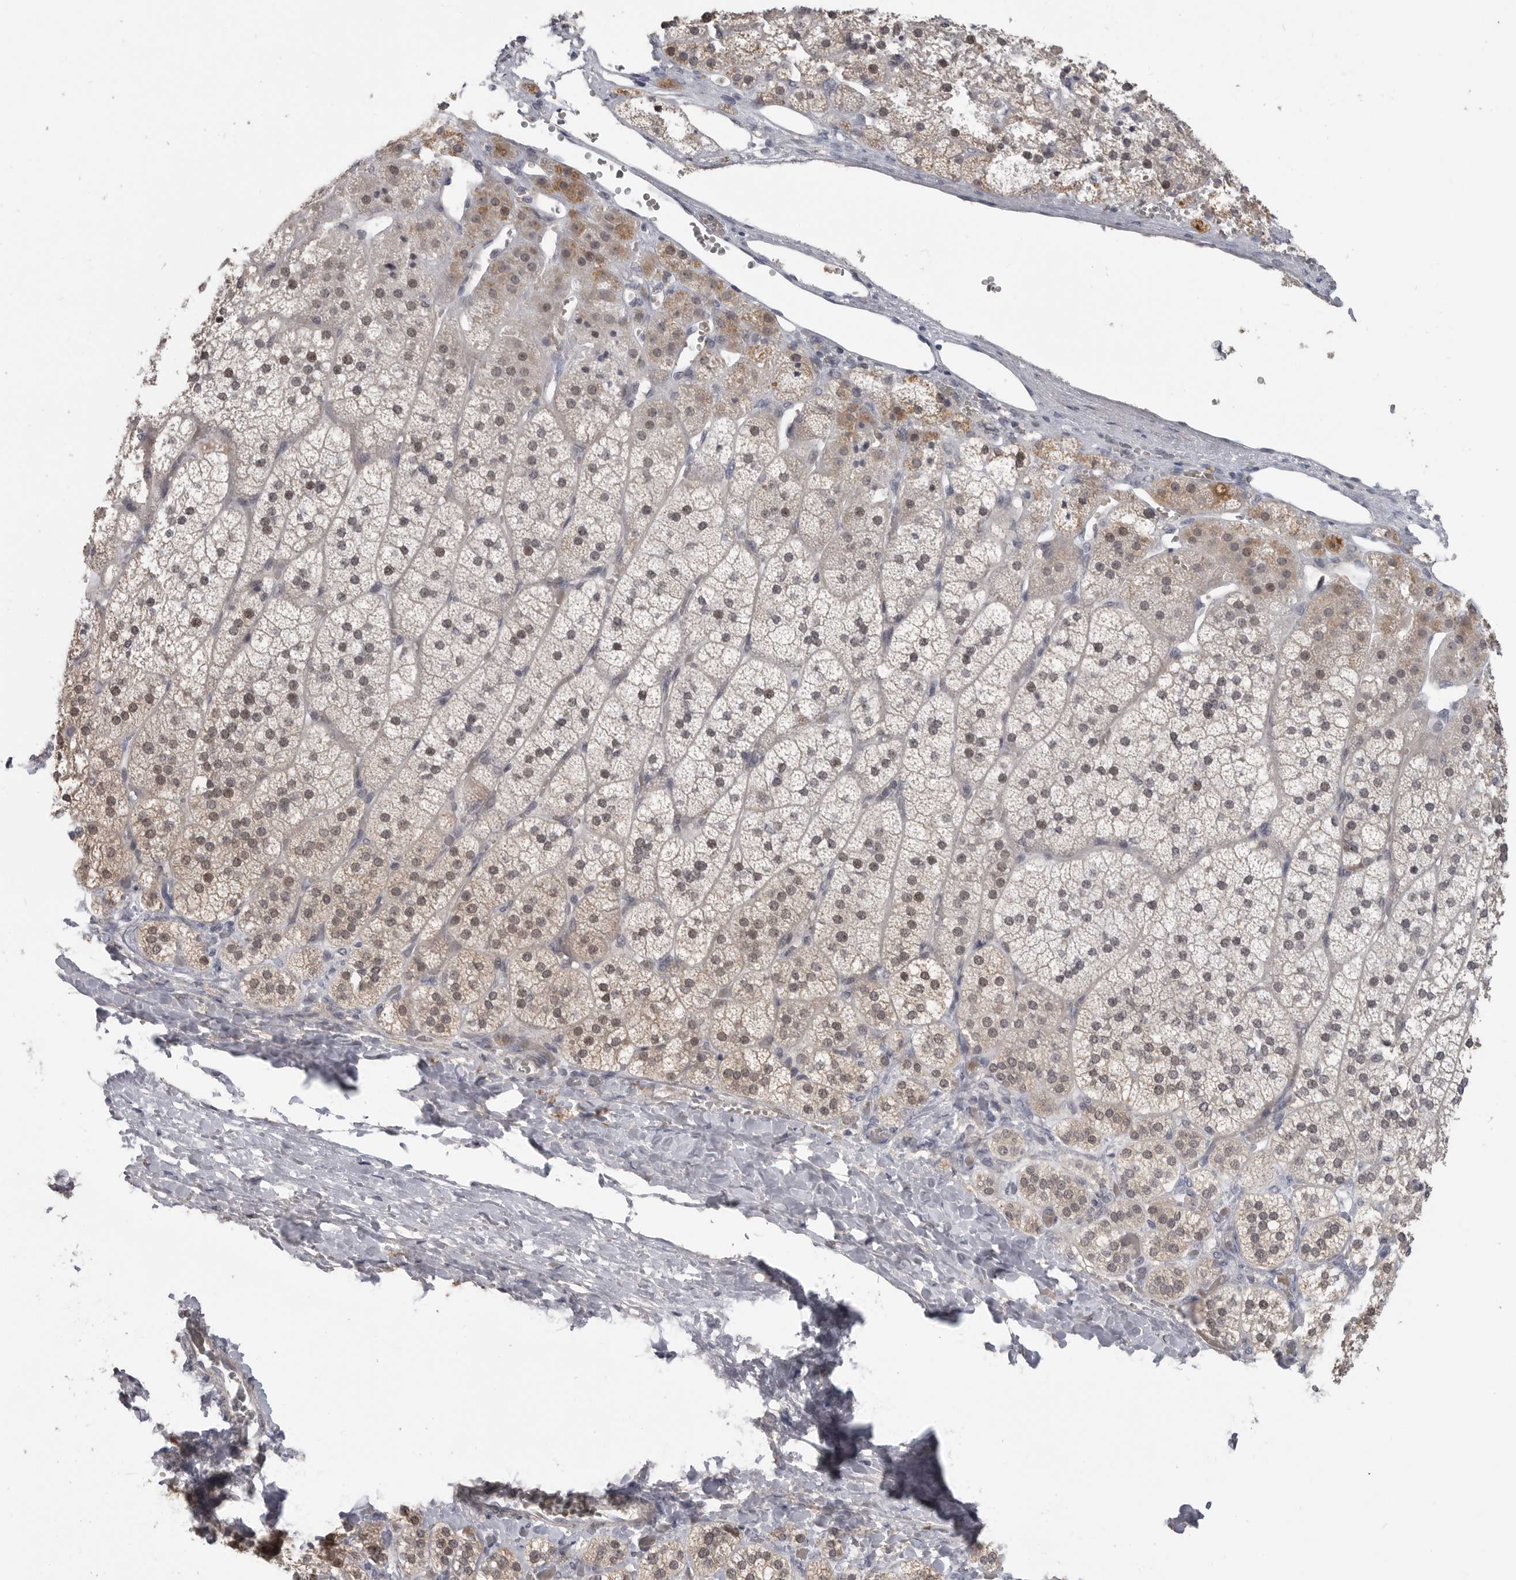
{"staining": {"intensity": "moderate", "quantity": "25%-75%", "location": "cytoplasmic/membranous,nuclear"}, "tissue": "adrenal gland", "cell_type": "Glandular cells", "image_type": "normal", "snomed": [{"axis": "morphology", "description": "Normal tissue, NOS"}, {"axis": "topography", "description": "Adrenal gland"}], "caption": "This is a photomicrograph of immunohistochemistry staining of normal adrenal gland, which shows moderate expression in the cytoplasmic/membranous,nuclear of glandular cells.", "gene": "PLEKHF1", "patient": {"sex": "female", "age": 44}}